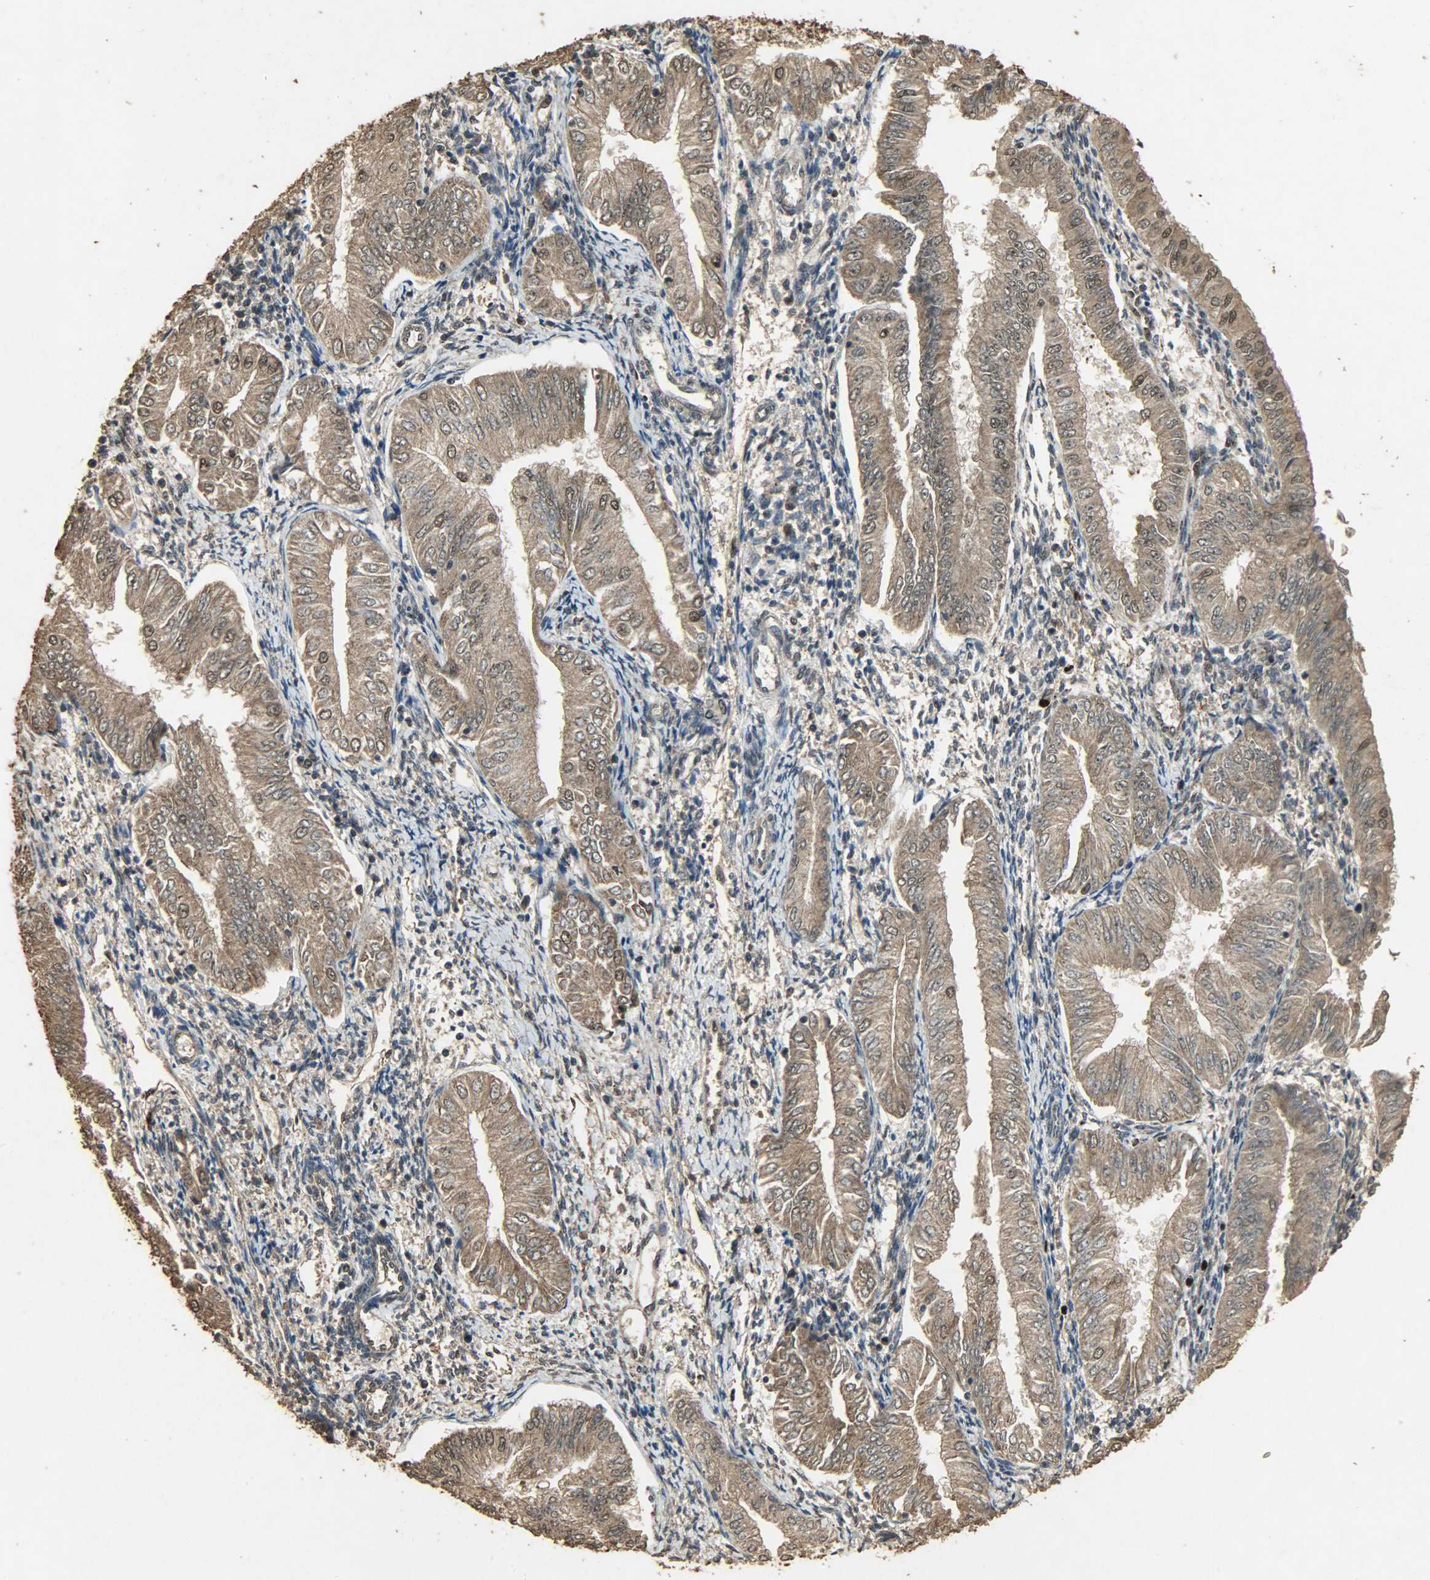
{"staining": {"intensity": "strong", "quantity": ">75%", "location": "cytoplasmic/membranous,nuclear"}, "tissue": "endometrial cancer", "cell_type": "Tumor cells", "image_type": "cancer", "snomed": [{"axis": "morphology", "description": "Adenocarcinoma, NOS"}, {"axis": "topography", "description": "Endometrium"}], "caption": "Tumor cells reveal high levels of strong cytoplasmic/membranous and nuclear staining in about >75% of cells in adenocarcinoma (endometrial).", "gene": "CCNT2", "patient": {"sex": "female", "age": 53}}